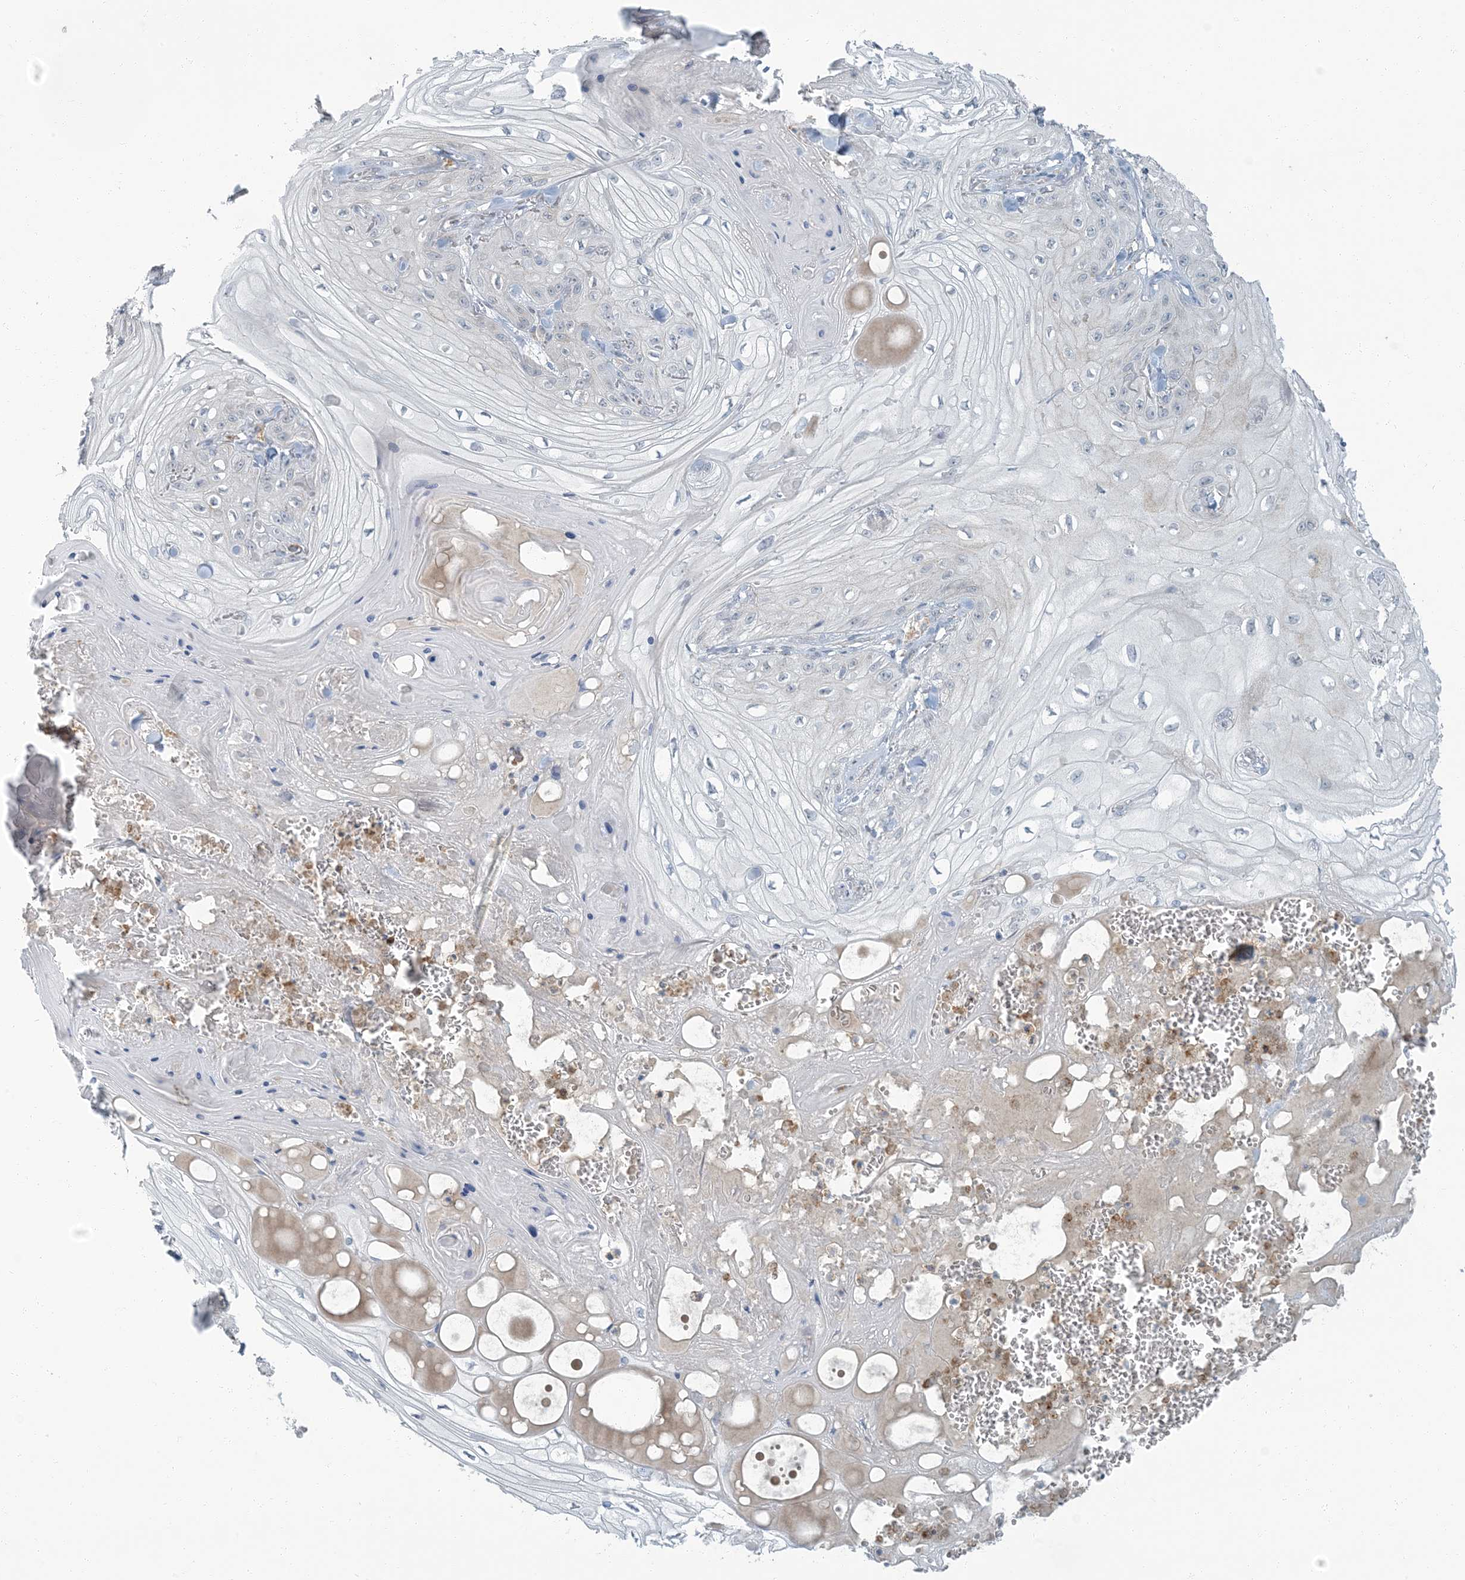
{"staining": {"intensity": "negative", "quantity": "none", "location": "none"}, "tissue": "skin cancer", "cell_type": "Tumor cells", "image_type": "cancer", "snomed": [{"axis": "morphology", "description": "Squamous cell carcinoma, NOS"}, {"axis": "topography", "description": "Skin"}], "caption": "The micrograph demonstrates no staining of tumor cells in skin cancer (squamous cell carcinoma).", "gene": "EPHA4", "patient": {"sex": "male", "age": 74}}